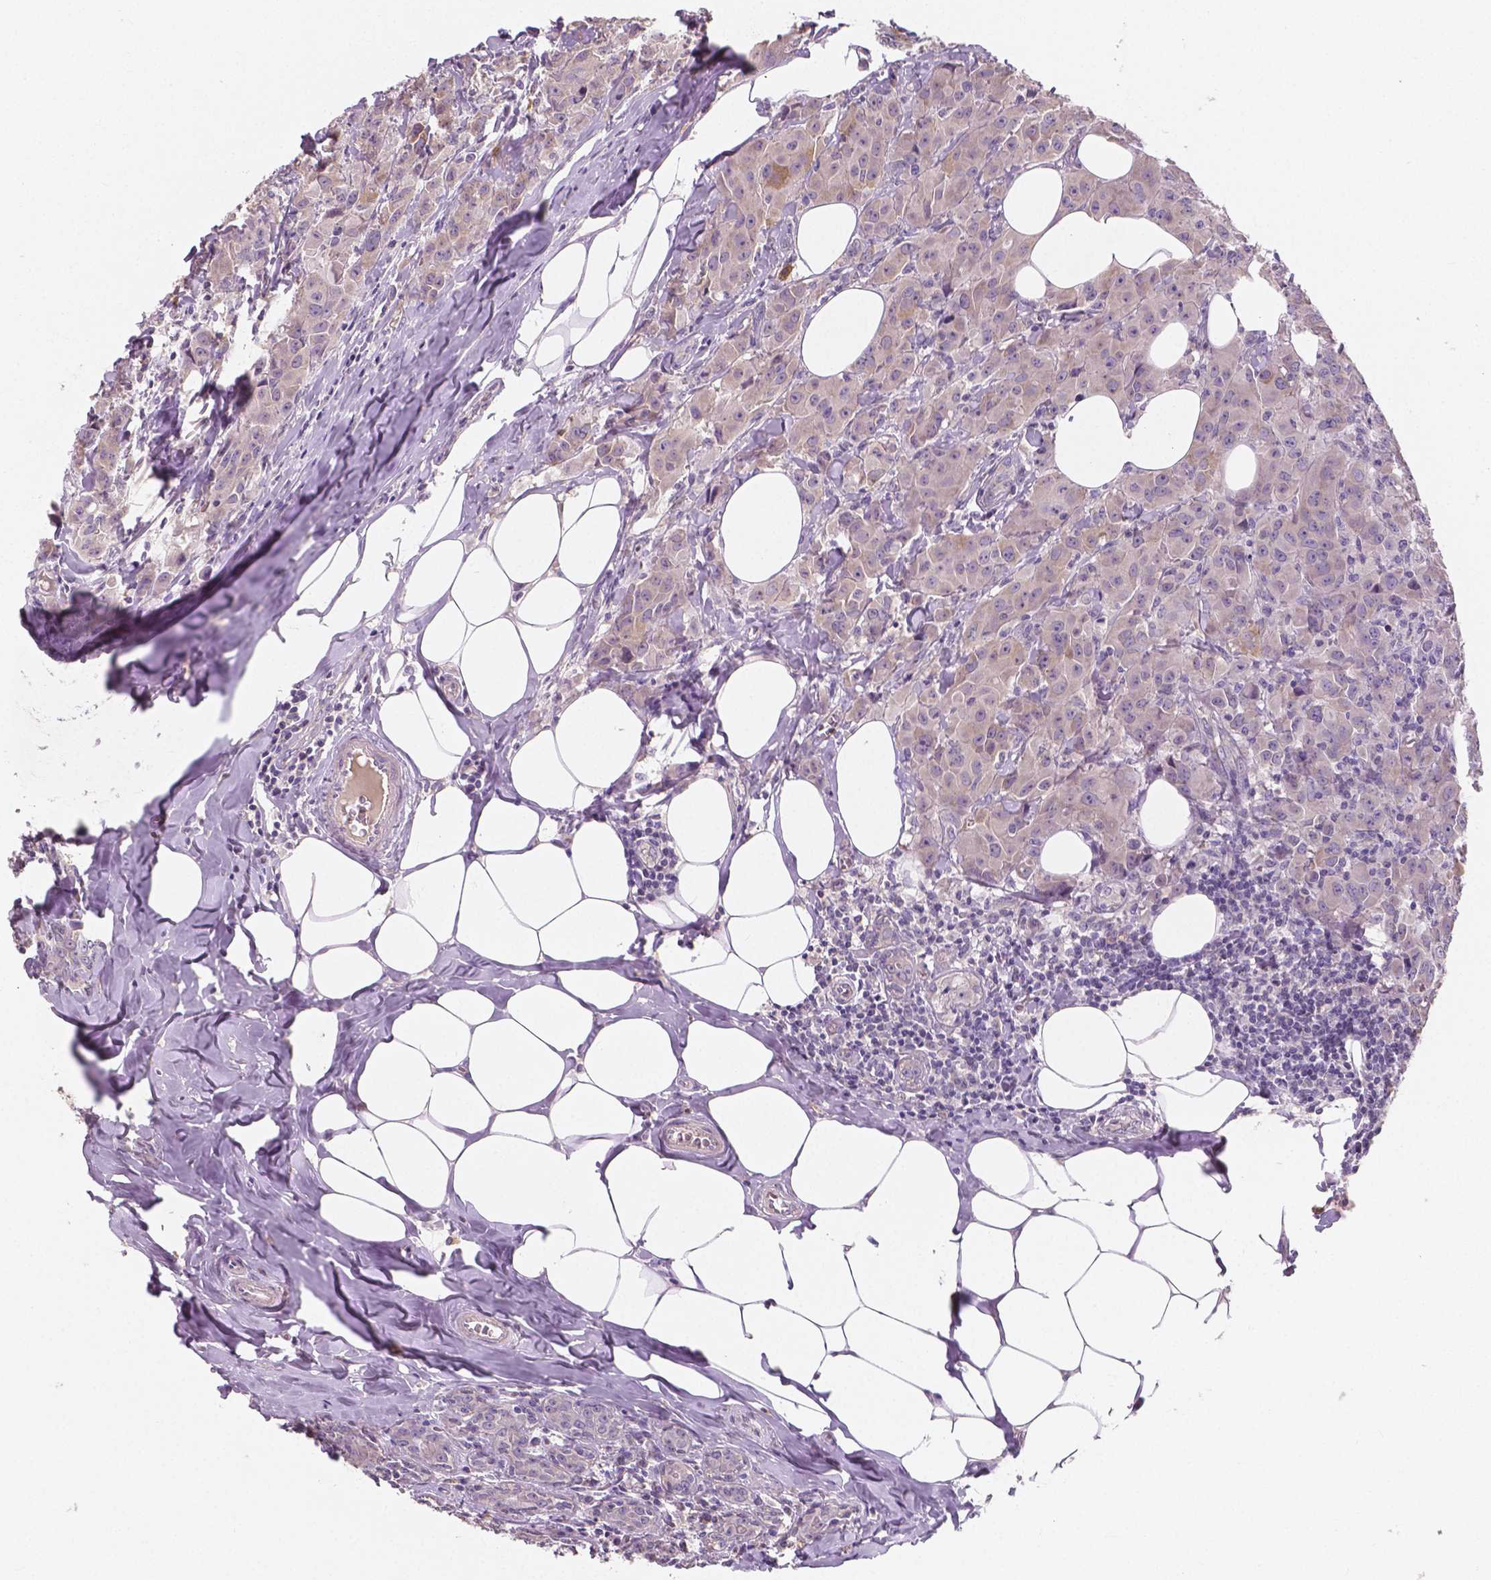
{"staining": {"intensity": "negative", "quantity": "none", "location": "none"}, "tissue": "breast cancer", "cell_type": "Tumor cells", "image_type": "cancer", "snomed": [{"axis": "morphology", "description": "Normal tissue, NOS"}, {"axis": "morphology", "description": "Duct carcinoma"}, {"axis": "topography", "description": "Breast"}], "caption": "The immunohistochemistry (IHC) photomicrograph has no significant expression in tumor cells of breast cancer tissue.", "gene": "LSM14B", "patient": {"sex": "female", "age": 43}}